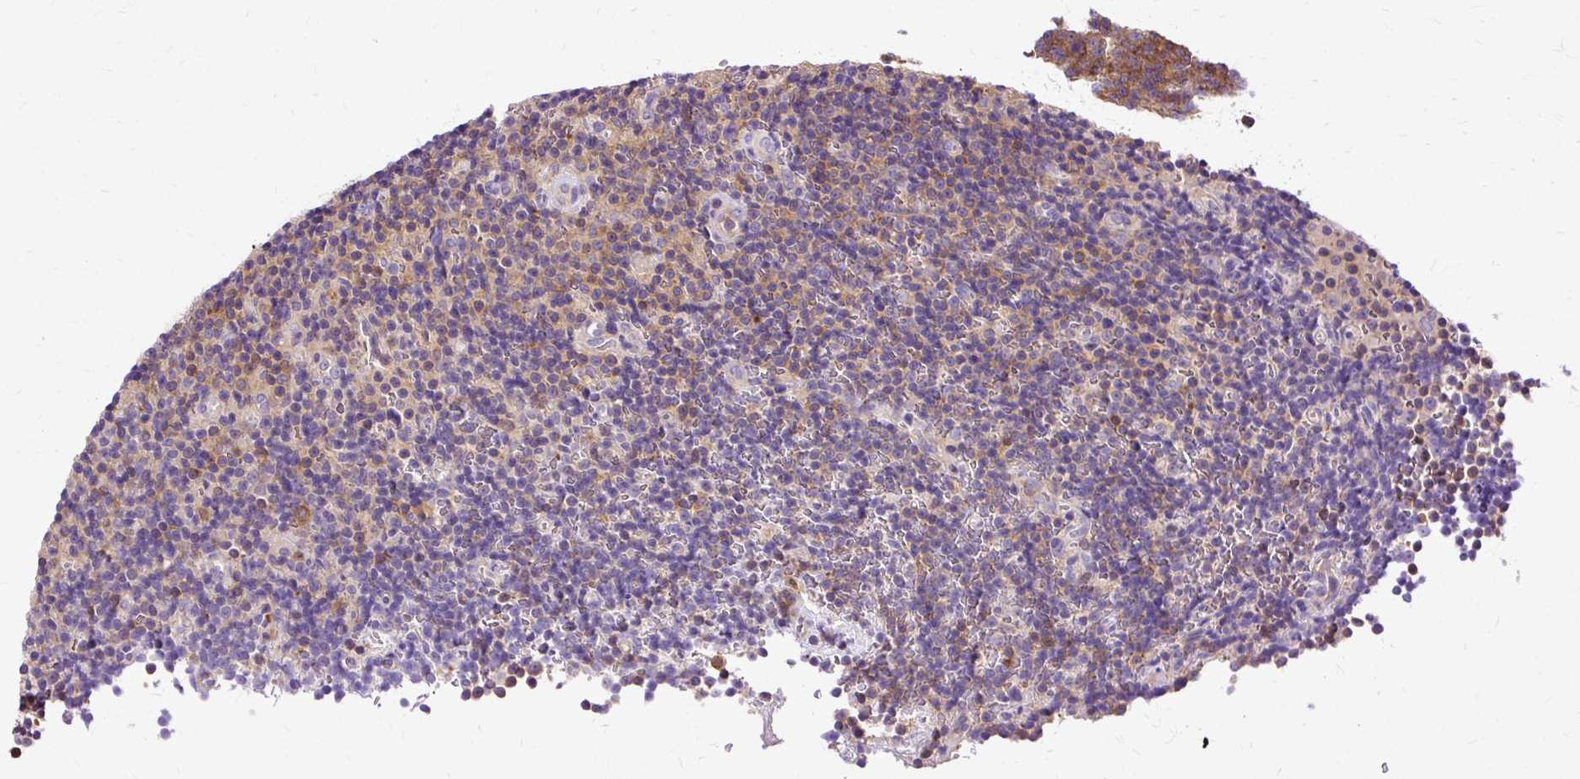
{"staining": {"intensity": "weak", "quantity": "25%-75%", "location": "cytoplasmic/membranous"}, "tissue": "lymphoma", "cell_type": "Tumor cells", "image_type": "cancer", "snomed": [{"axis": "morphology", "description": "Malignant lymphoma, non-Hodgkin's type, Low grade"}, {"axis": "topography", "description": "Lymph node"}], "caption": "Tumor cells display low levels of weak cytoplasmic/membranous staining in approximately 25%-75% of cells in human lymphoma.", "gene": "TWF2", "patient": {"sex": "female", "age": 67}}